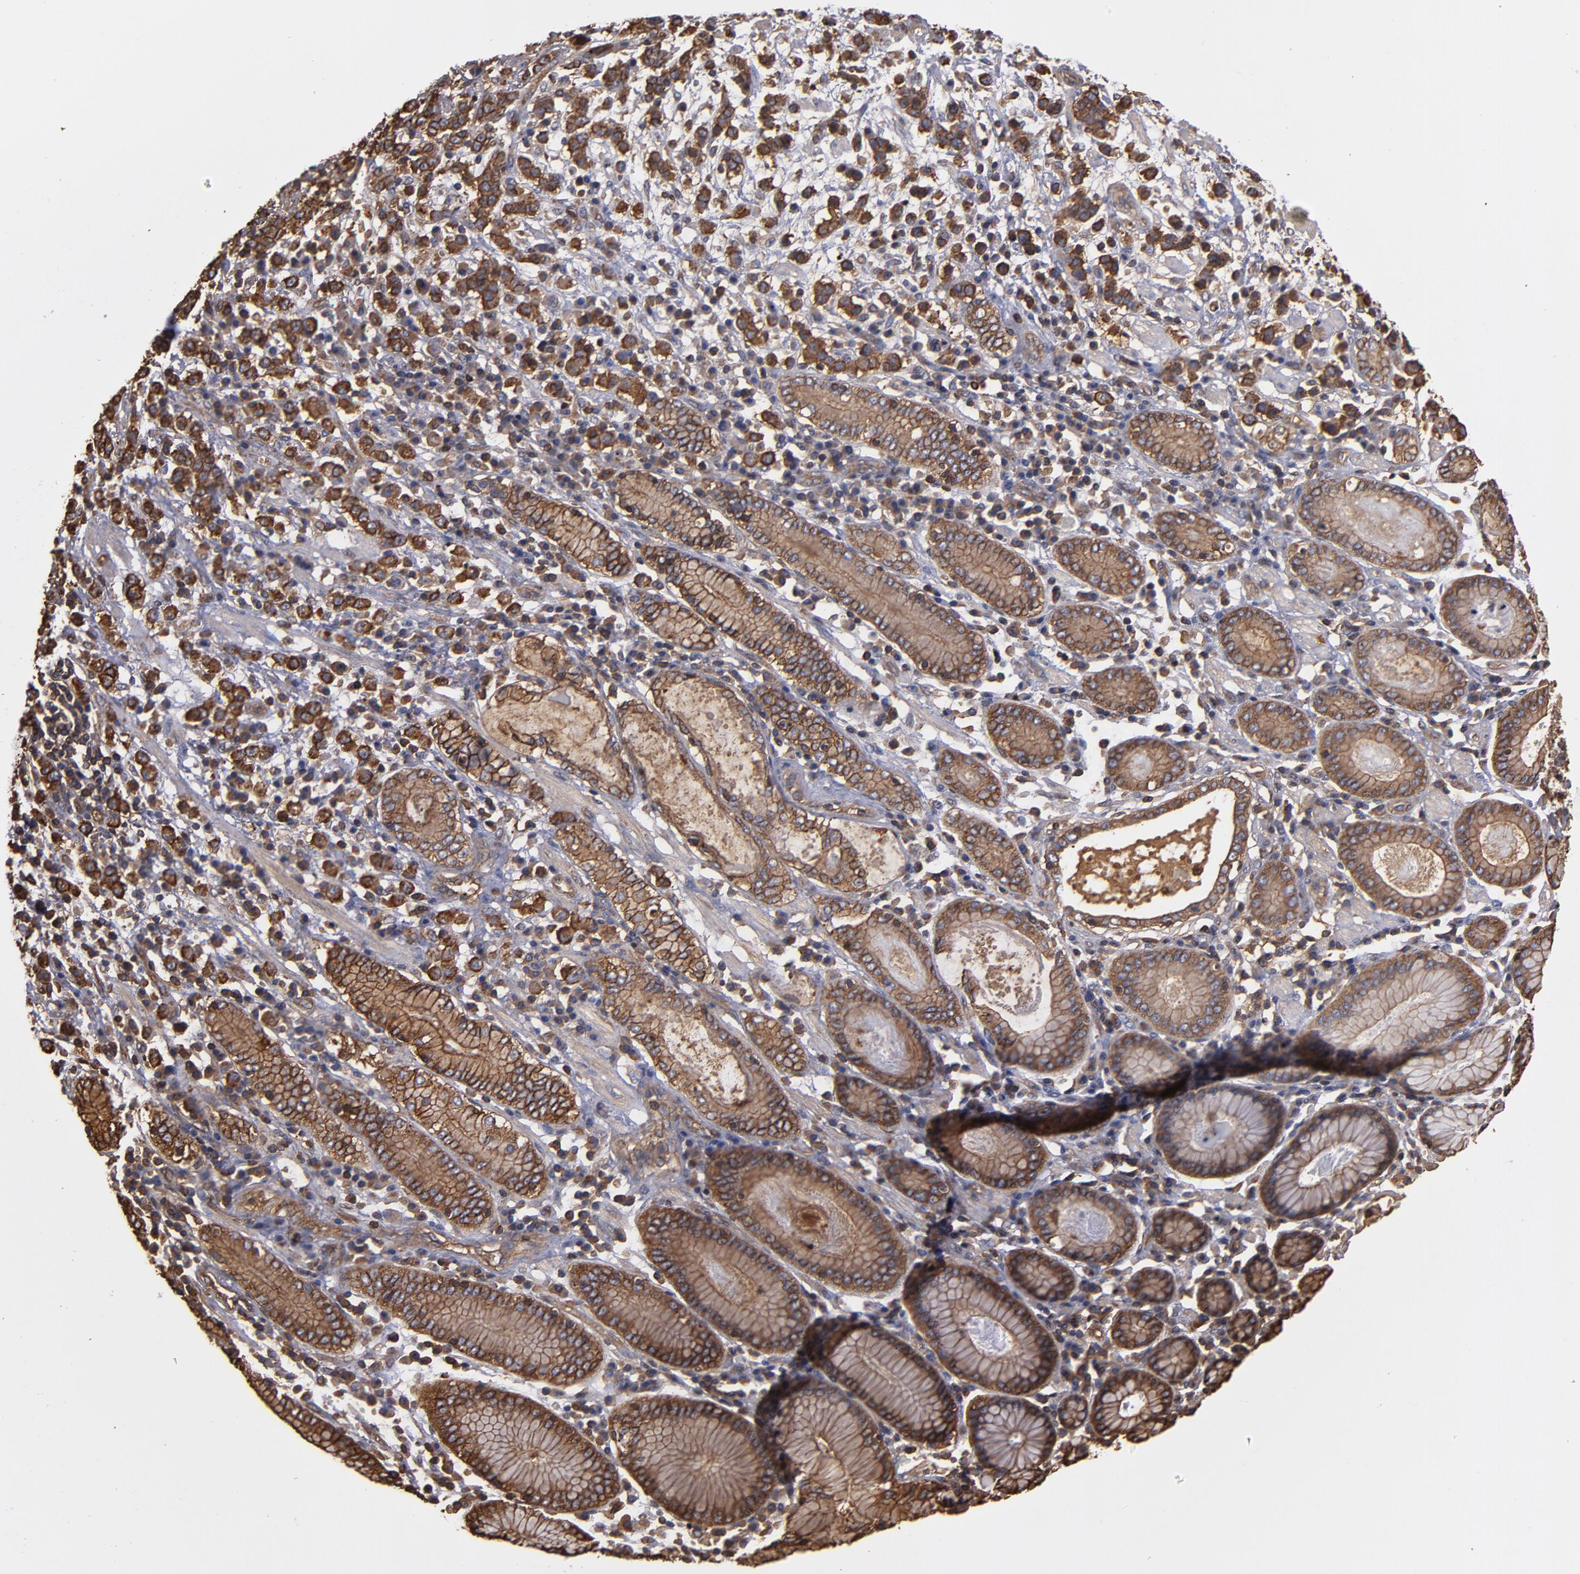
{"staining": {"intensity": "moderate", "quantity": ">75%", "location": "cytoplasmic/membranous"}, "tissue": "stomach cancer", "cell_type": "Tumor cells", "image_type": "cancer", "snomed": [{"axis": "morphology", "description": "Adenocarcinoma, NOS"}, {"axis": "topography", "description": "Stomach, lower"}], "caption": "Protein expression analysis of human stomach cancer reveals moderate cytoplasmic/membranous staining in about >75% of tumor cells. (Stains: DAB (3,3'-diaminobenzidine) in brown, nuclei in blue, Microscopy: brightfield microscopy at high magnification).", "gene": "ACTN4", "patient": {"sex": "male", "age": 88}}